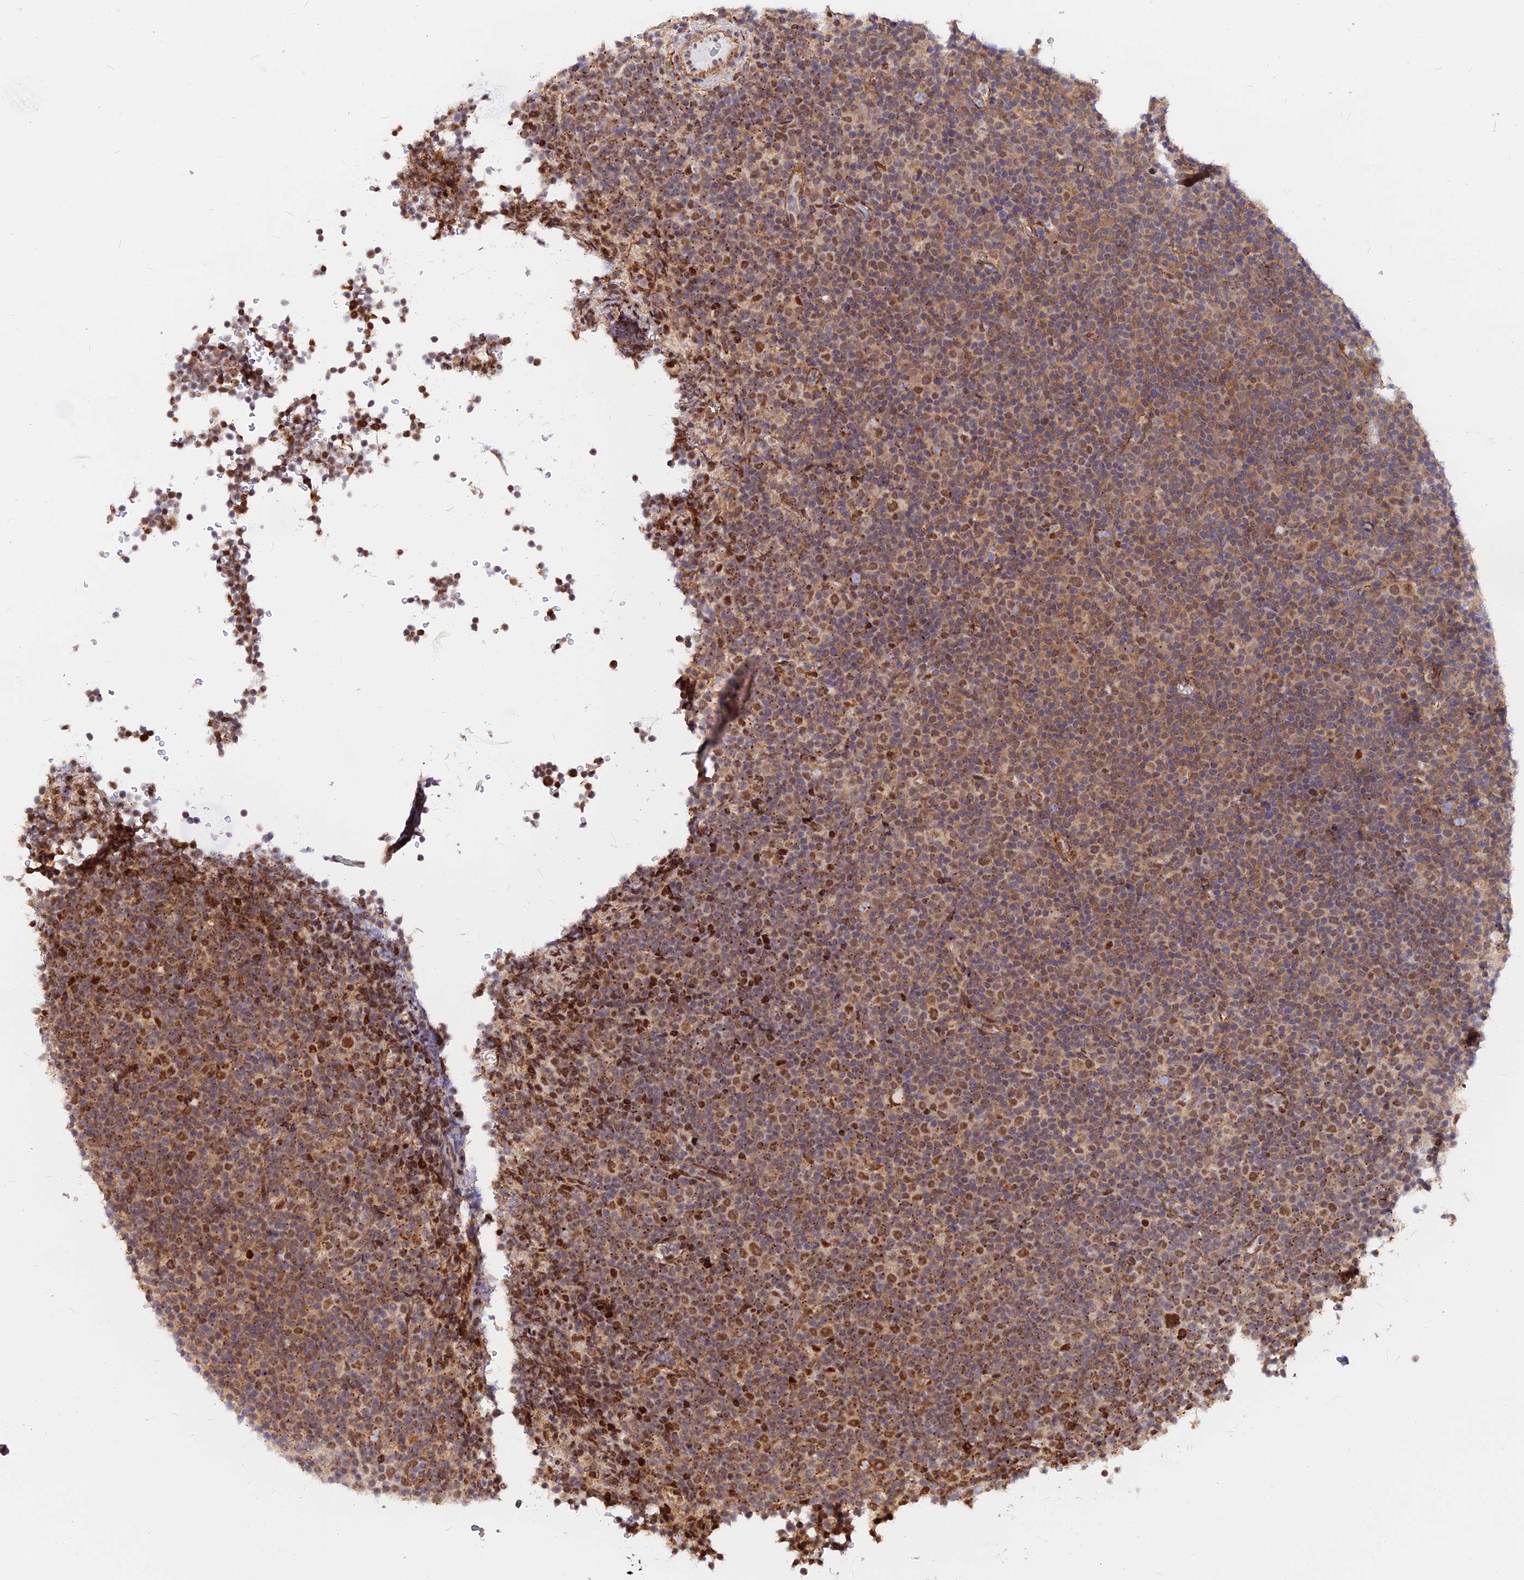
{"staining": {"intensity": "moderate", "quantity": ">75%", "location": "cytoplasmic/membranous,nuclear"}, "tissue": "lymphoma", "cell_type": "Tumor cells", "image_type": "cancer", "snomed": [{"axis": "morphology", "description": "Malignant lymphoma, non-Hodgkin's type, Low grade"}, {"axis": "topography", "description": "Lymph node"}], "caption": "Human lymphoma stained for a protein (brown) displays moderate cytoplasmic/membranous and nuclear positive staining in approximately >75% of tumor cells.", "gene": "VSTM2L", "patient": {"sex": "female", "age": 67}}